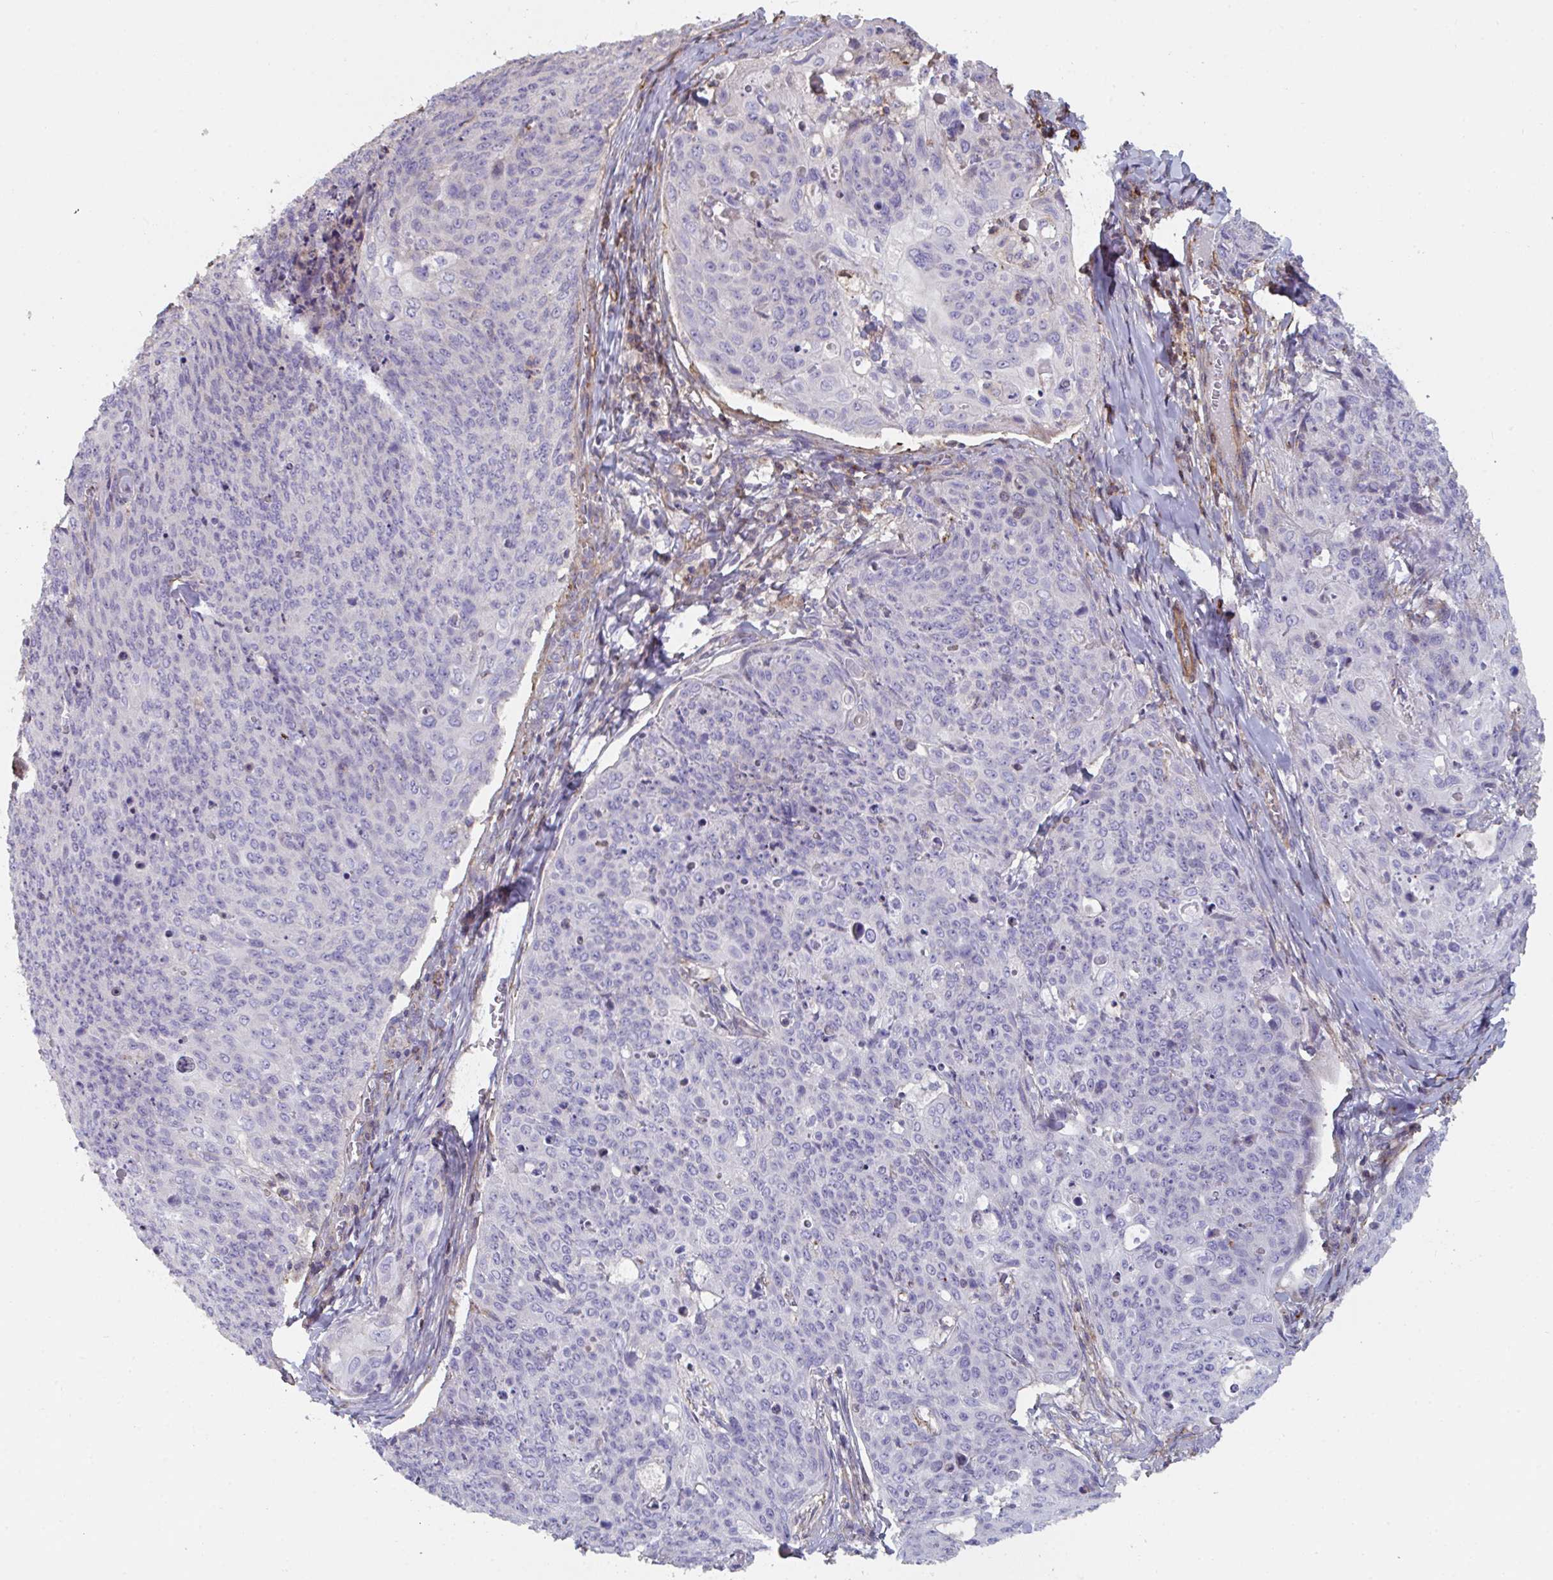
{"staining": {"intensity": "negative", "quantity": "none", "location": "none"}, "tissue": "skin cancer", "cell_type": "Tumor cells", "image_type": "cancer", "snomed": [{"axis": "morphology", "description": "Squamous cell carcinoma, NOS"}, {"axis": "topography", "description": "Skin"}, {"axis": "topography", "description": "Vulva"}], "caption": "This photomicrograph is of squamous cell carcinoma (skin) stained with immunohistochemistry (IHC) to label a protein in brown with the nuclei are counter-stained blue. There is no staining in tumor cells.", "gene": "FZD2", "patient": {"sex": "female", "age": 85}}